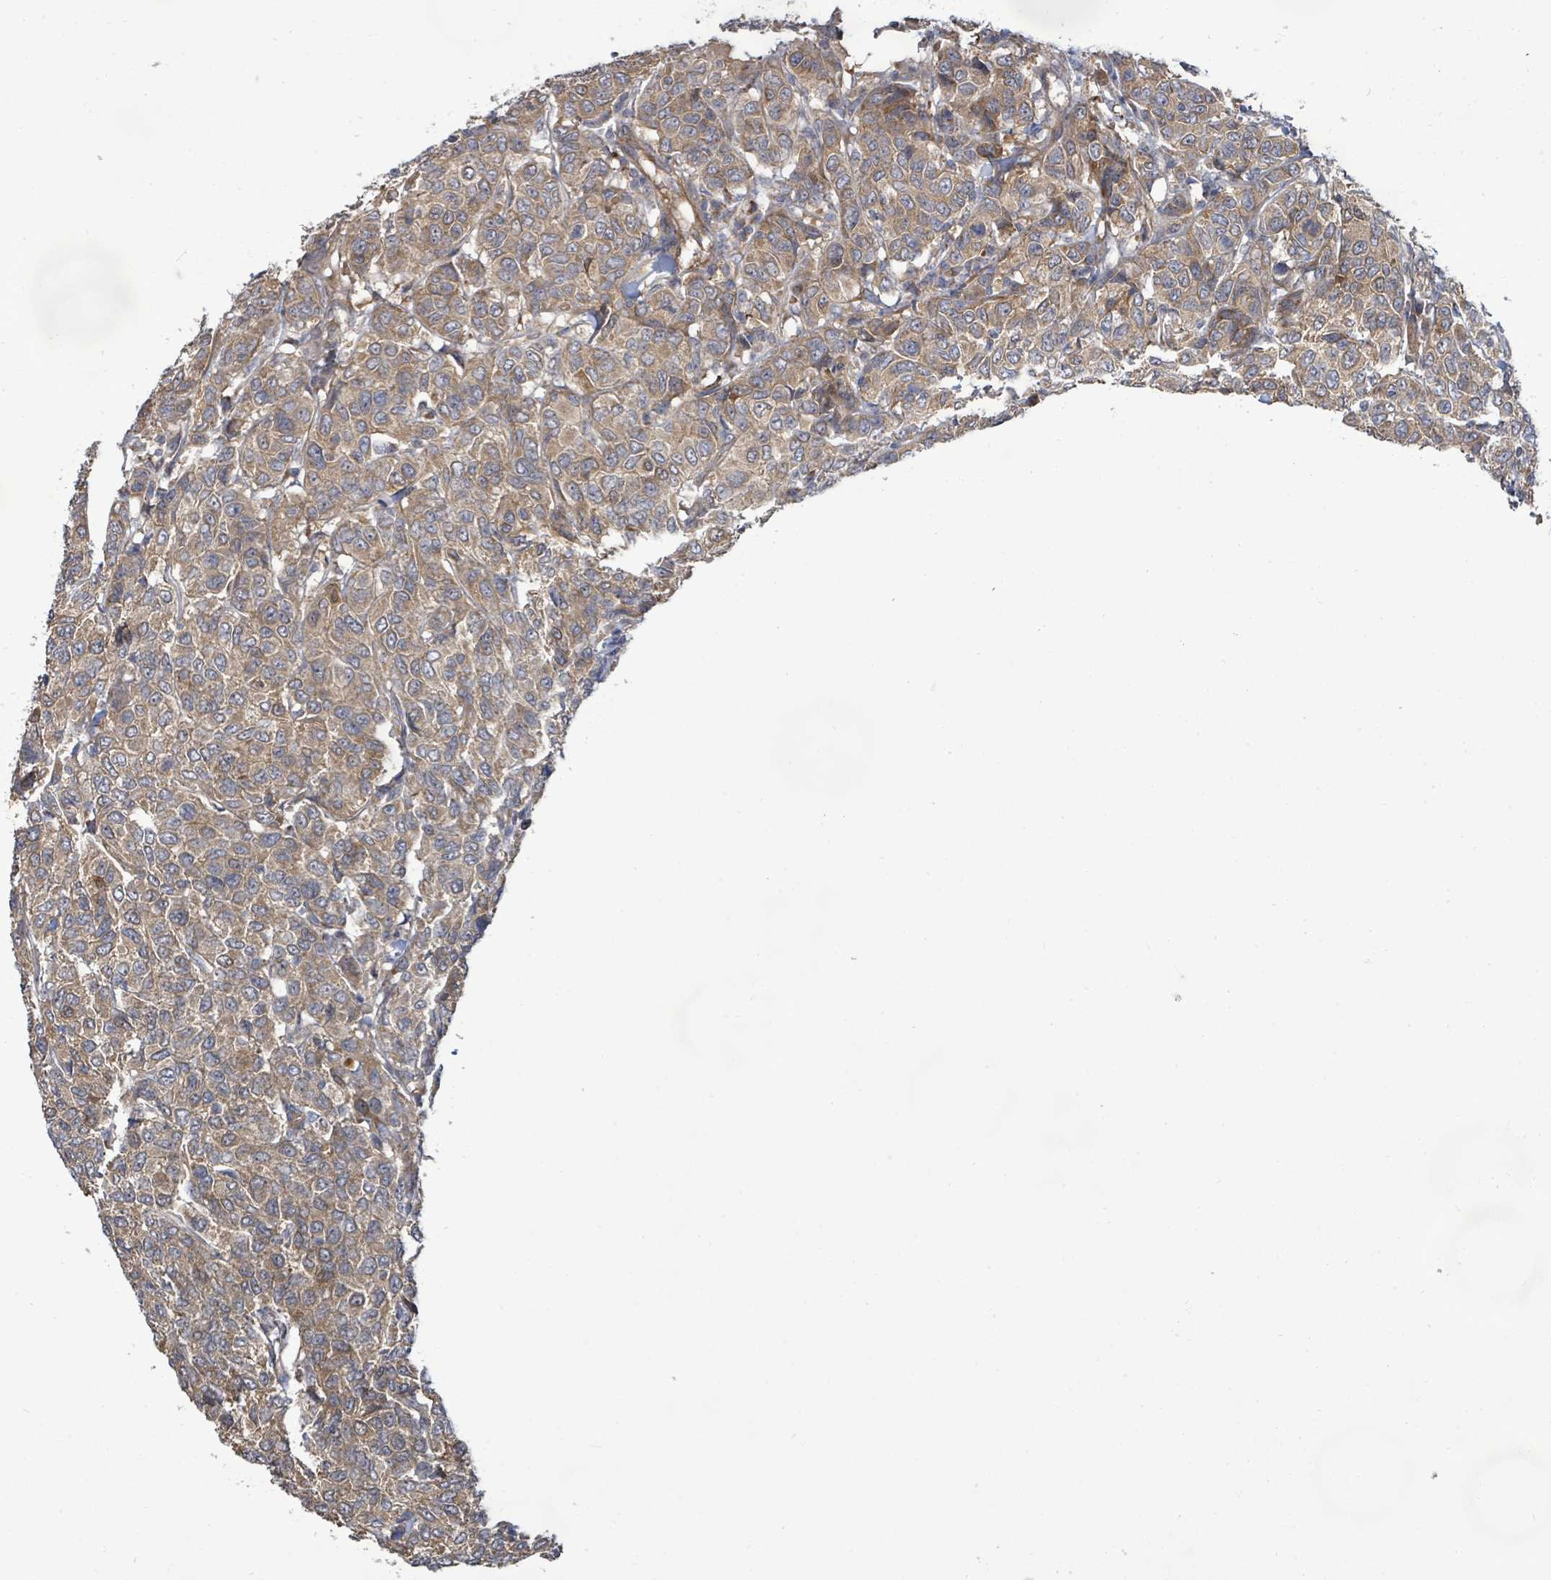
{"staining": {"intensity": "moderate", "quantity": "25%-75%", "location": "cytoplasmic/membranous"}, "tissue": "breast cancer", "cell_type": "Tumor cells", "image_type": "cancer", "snomed": [{"axis": "morphology", "description": "Duct carcinoma"}, {"axis": "topography", "description": "Breast"}], "caption": "Moderate cytoplasmic/membranous positivity for a protein is identified in about 25%-75% of tumor cells of invasive ductal carcinoma (breast) using immunohistochemistry.", "gene": "KBTBD11", "patient": {"sex": "female", "age": 55}}